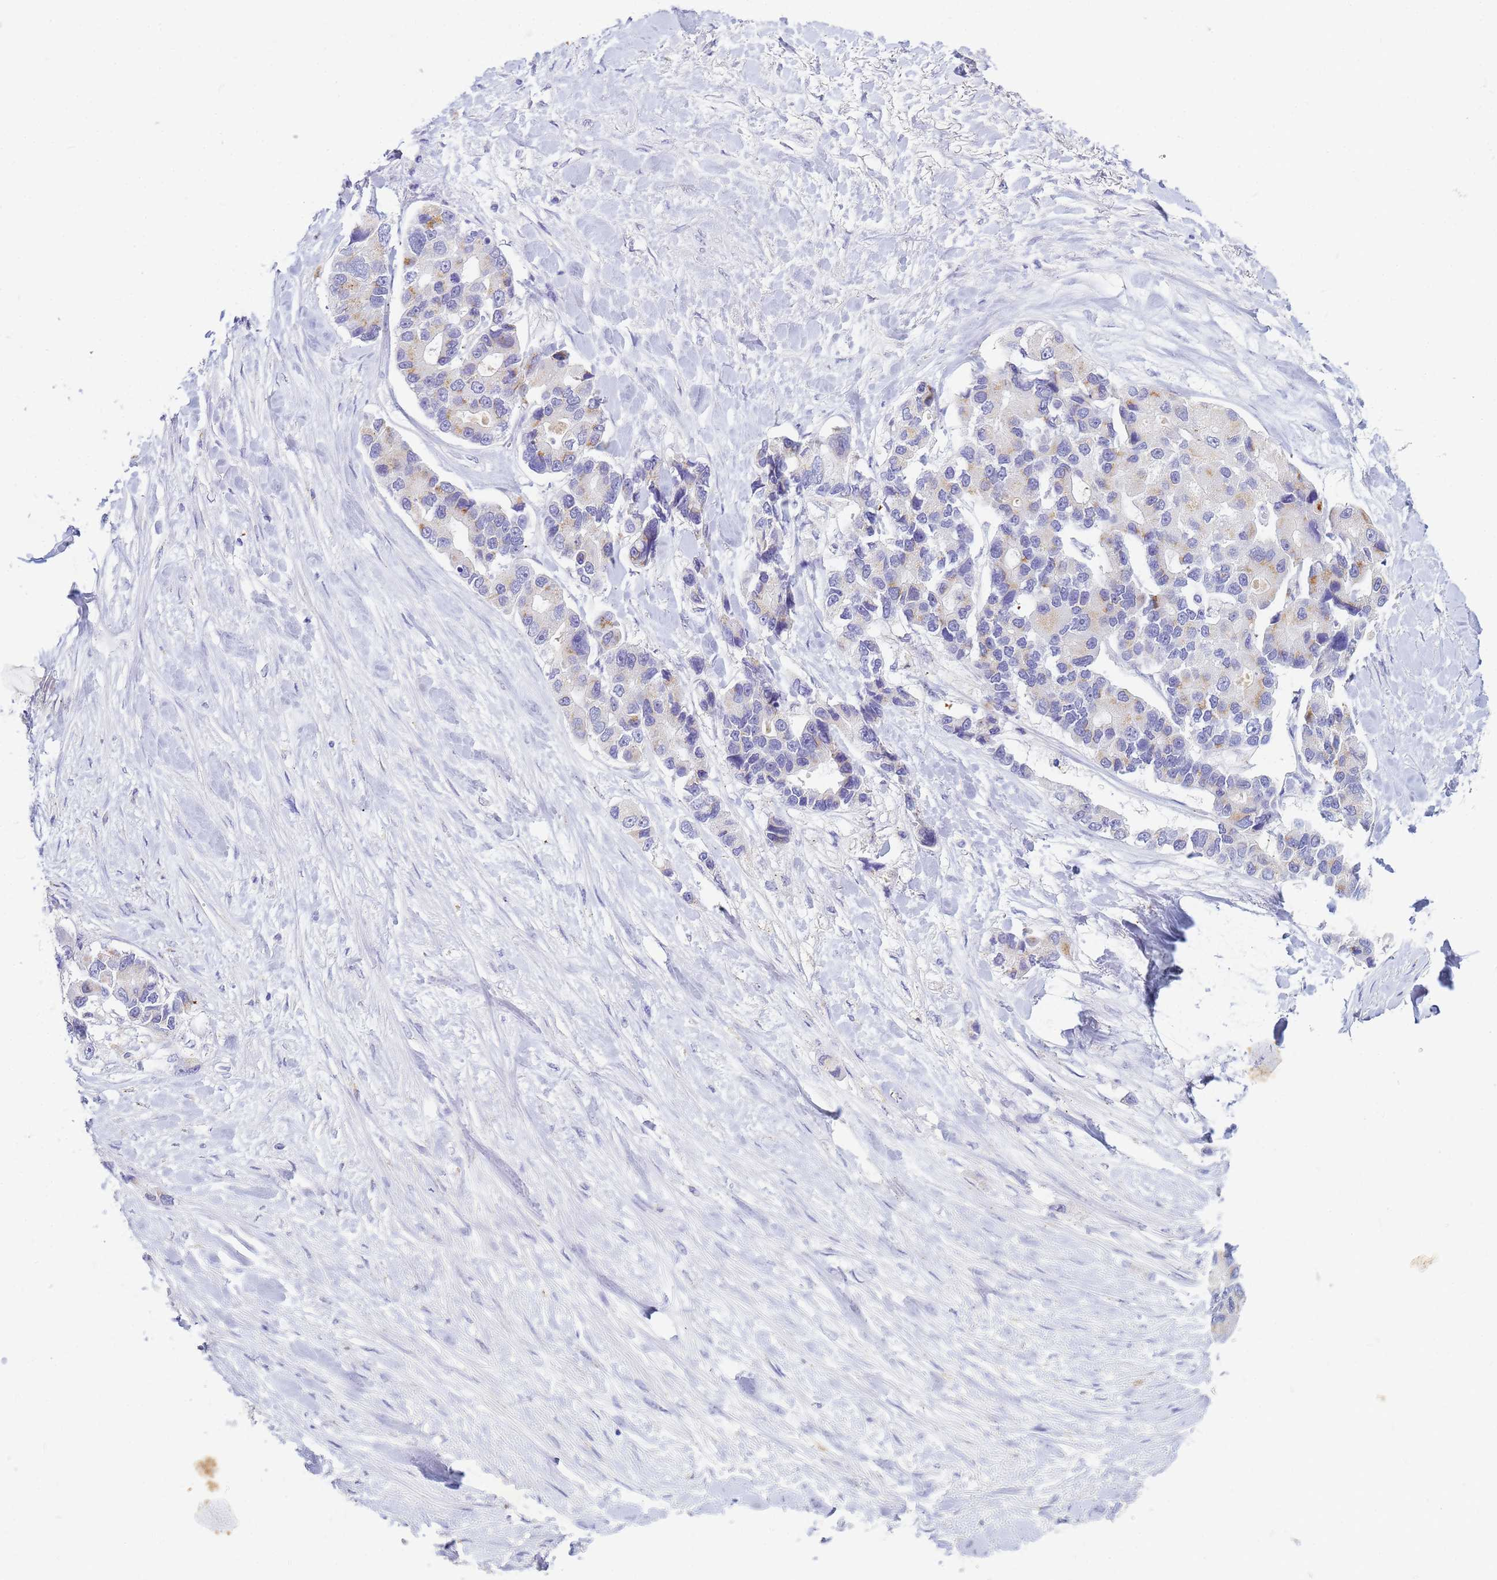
{"staining": {"intensity": "moderate", "quantity": "<25%", "location": "cytoplasmic/membranous"}, "tissue": "lung cancer", "cell_type": "Tumor cells", "image_type": "cancer", "snomed": [{"axis": "morphology", "description": "Adenocarcinoma, NOS"}, {"axis": "topography", "description": "Lung"}], "caption": "The histopathology image displays a brown stain indicating the presence of a protein in the cytoplasmic/membranous of tumor cells in lung adenocarcinoma.", "gene": "B3GNT8", "patient": {"sex": "female", "age": 54}}